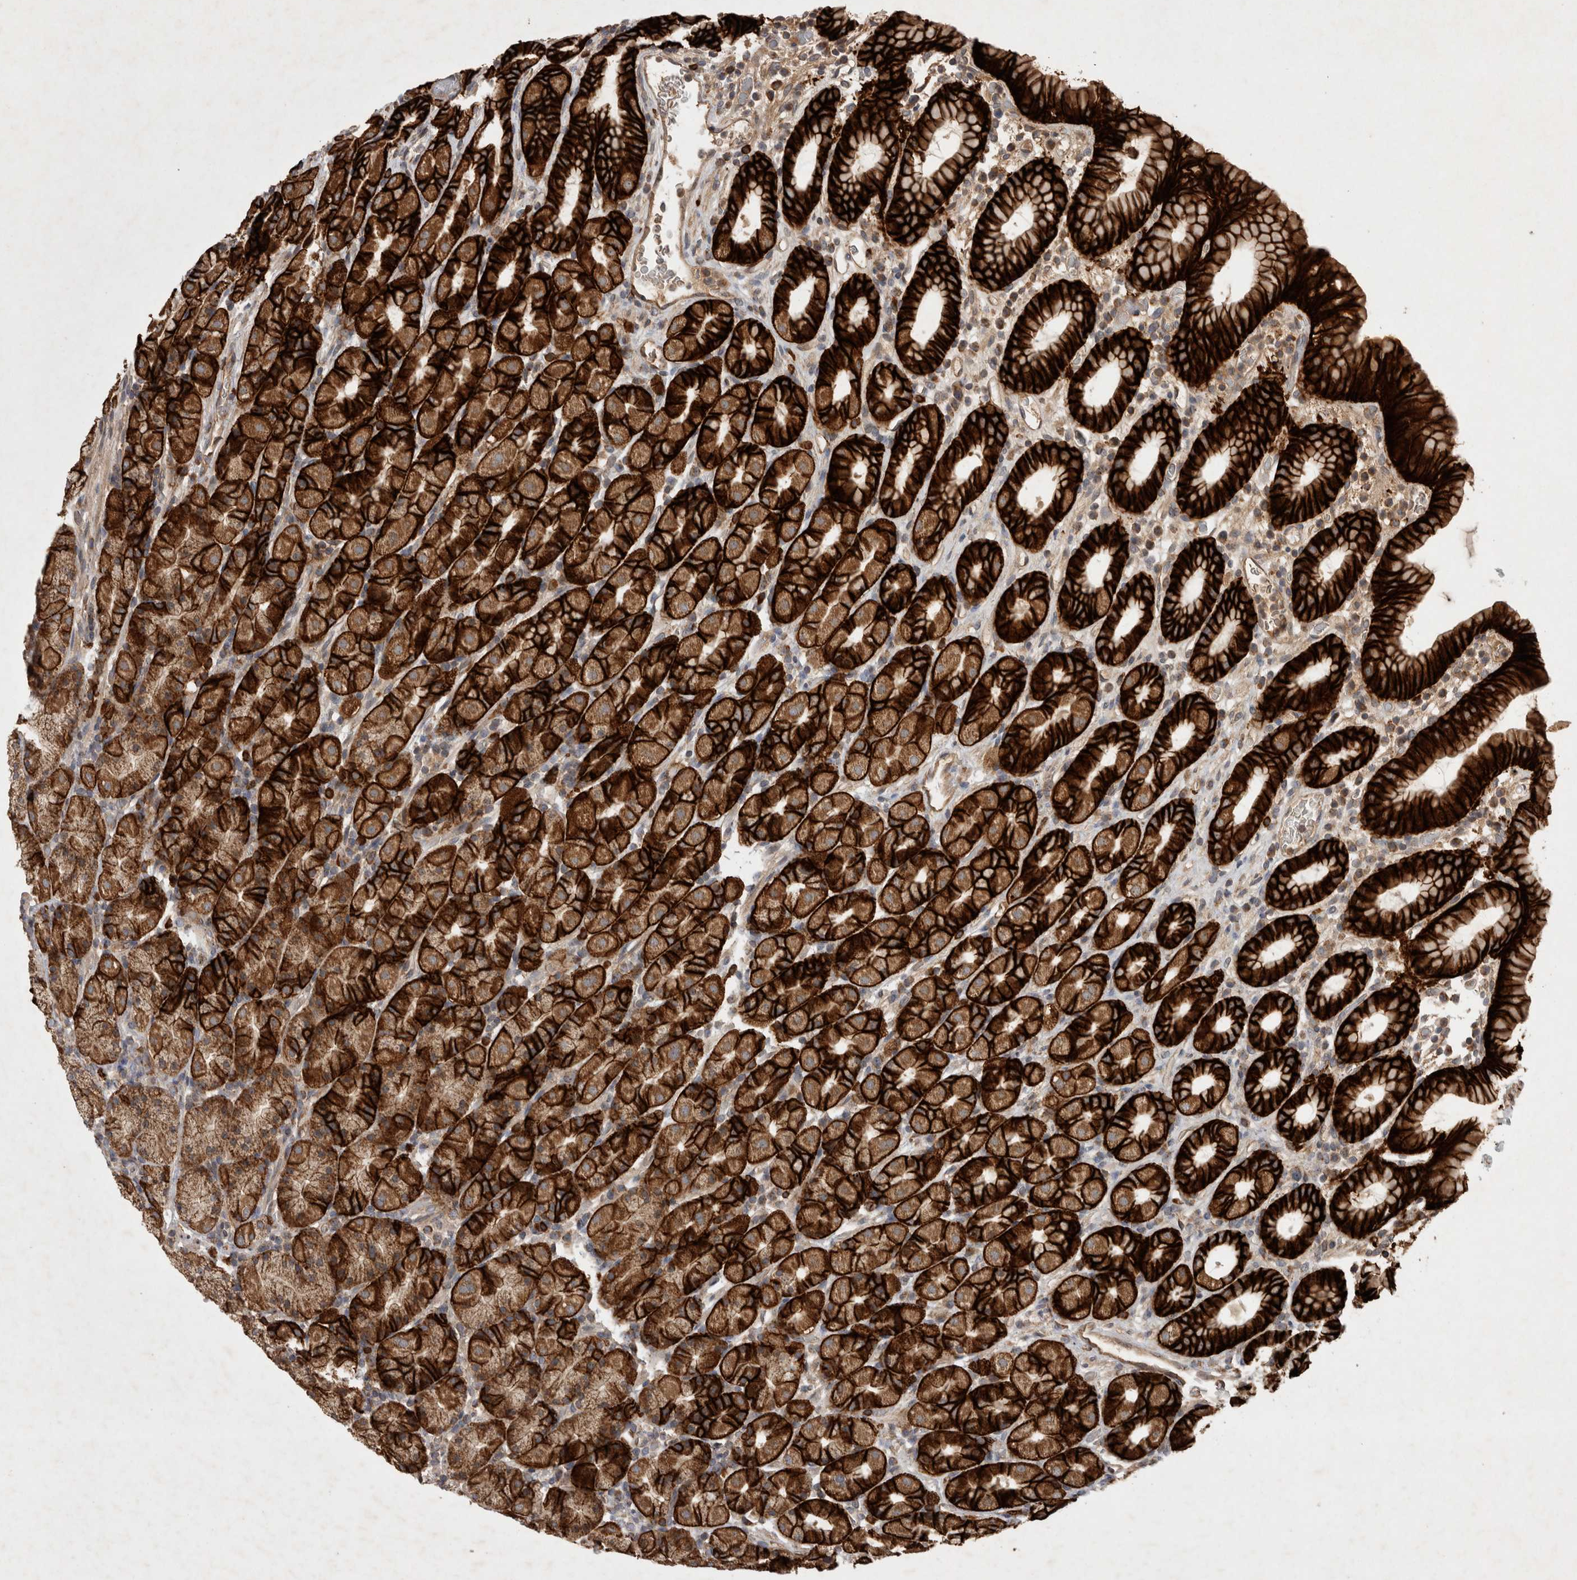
{"staining": {"intensity": "strong", "quantity": ">75%", "location": "cytoplasmic/membranous"}, "tissue": "stomach", "cell_type": "Glandular cells", "image_type": "normal", "snomed": [{"axis": "morphology", "description": "Normal tissue, NOS"}, {"axis": "topography", "description": "Stomach, upper"}], "caption": "Protein expression analysis of normal stomach demonstrates strong cytoplasmic/membranous staining in about >75% of glandular cells.", "gene": "SERAC1", "patient": {"sex": "male", "age": 68}}